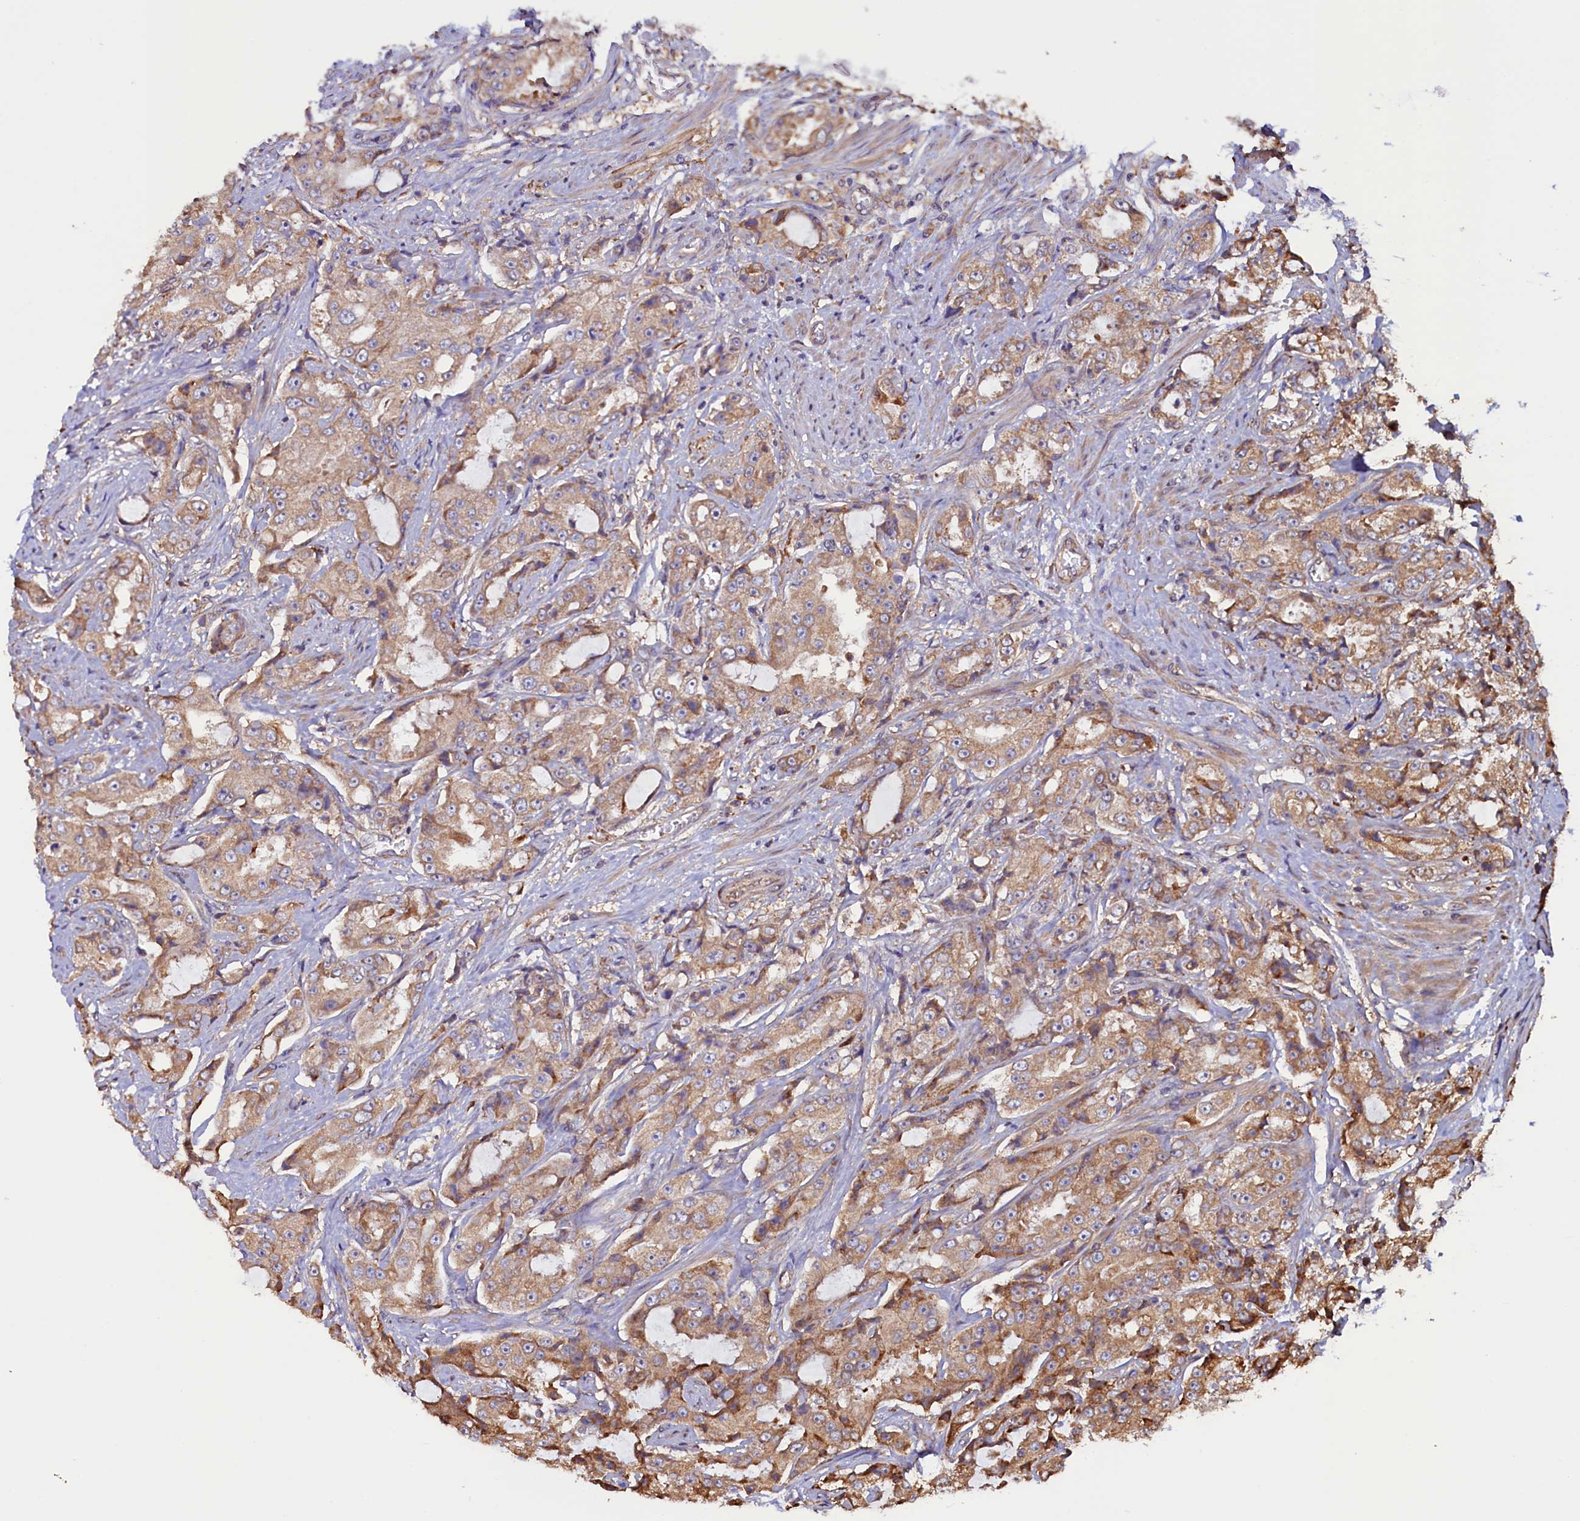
{"staining": {"intensity": "weak", "quantity": "25%-75%", "location": "cytoplasmic/membranous"}, "tissue": "prostate cancer", "cell_type": "Tumor cells", "image_type": "cancer", "snomed": [{"axis": "morphology", "description": "Adenocarcinoma, High grade"}, {"axis": "topography", "description": "Prostate"}], "caption": "High-grade adenocarcinoma (prostate) stained with a protein marker displays weak staining in tumor cells.", "gene": "ATXN2L", "patient": {"sex": "male", "age": 73}}